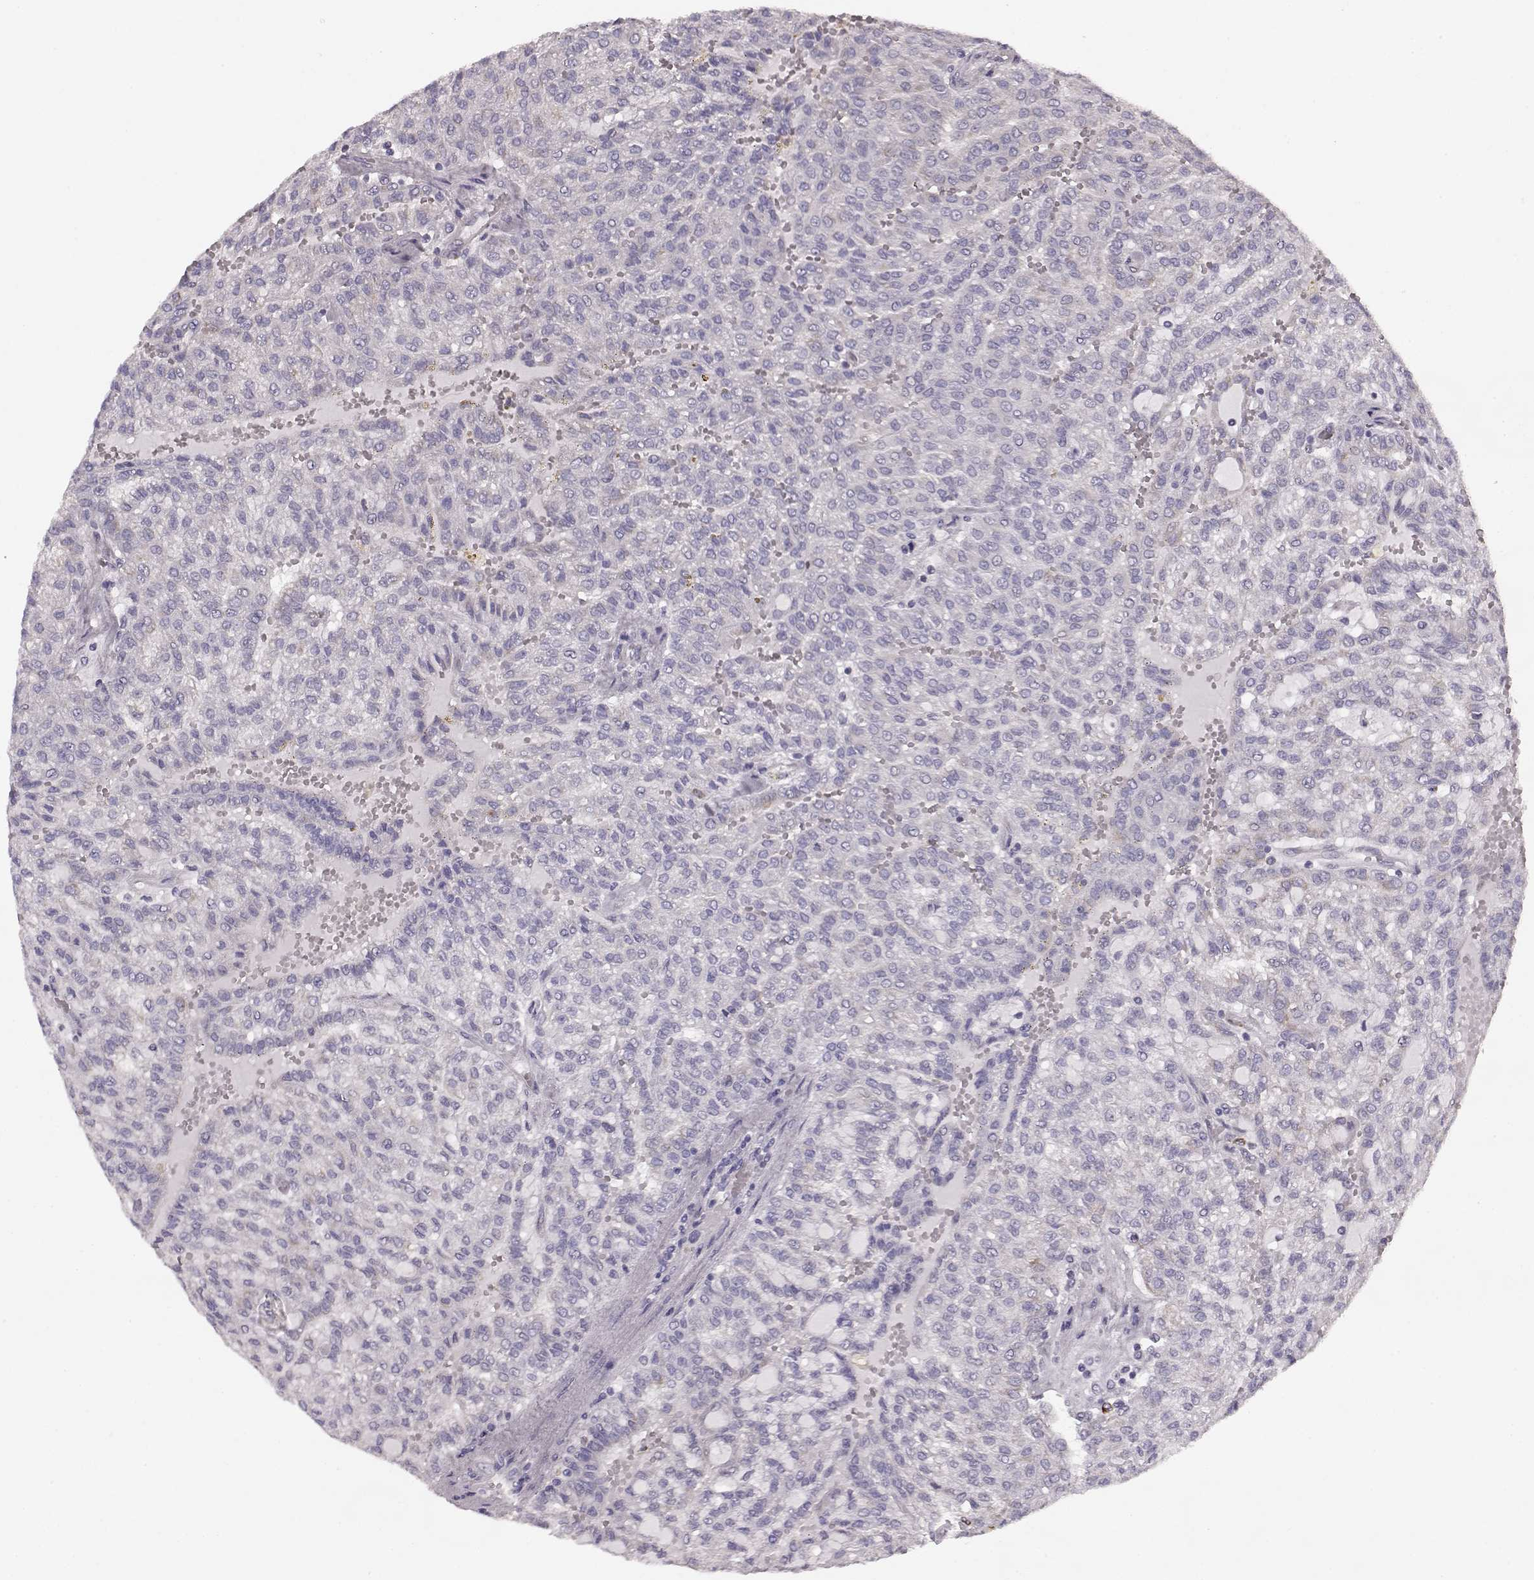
{"staining": {"intensity": "negative", "quantity": "none", "location": "none"}, "tissue": "renal cancer", "cell_type": "Tumor cells", "image_type": "cancer", "snomed": [{"axis": "morphology", "description": "Adenocarcinoma, NOS"}, {"axis": "topography", "description": "Kidney"}], "caption": "A photomicrograph of adenocarcinoma (renal) stained for a protein demonstrates no brown staining in tumor cells.", "gene": "ELOVL5", "patient": {"sex": "male", "age": 63}}